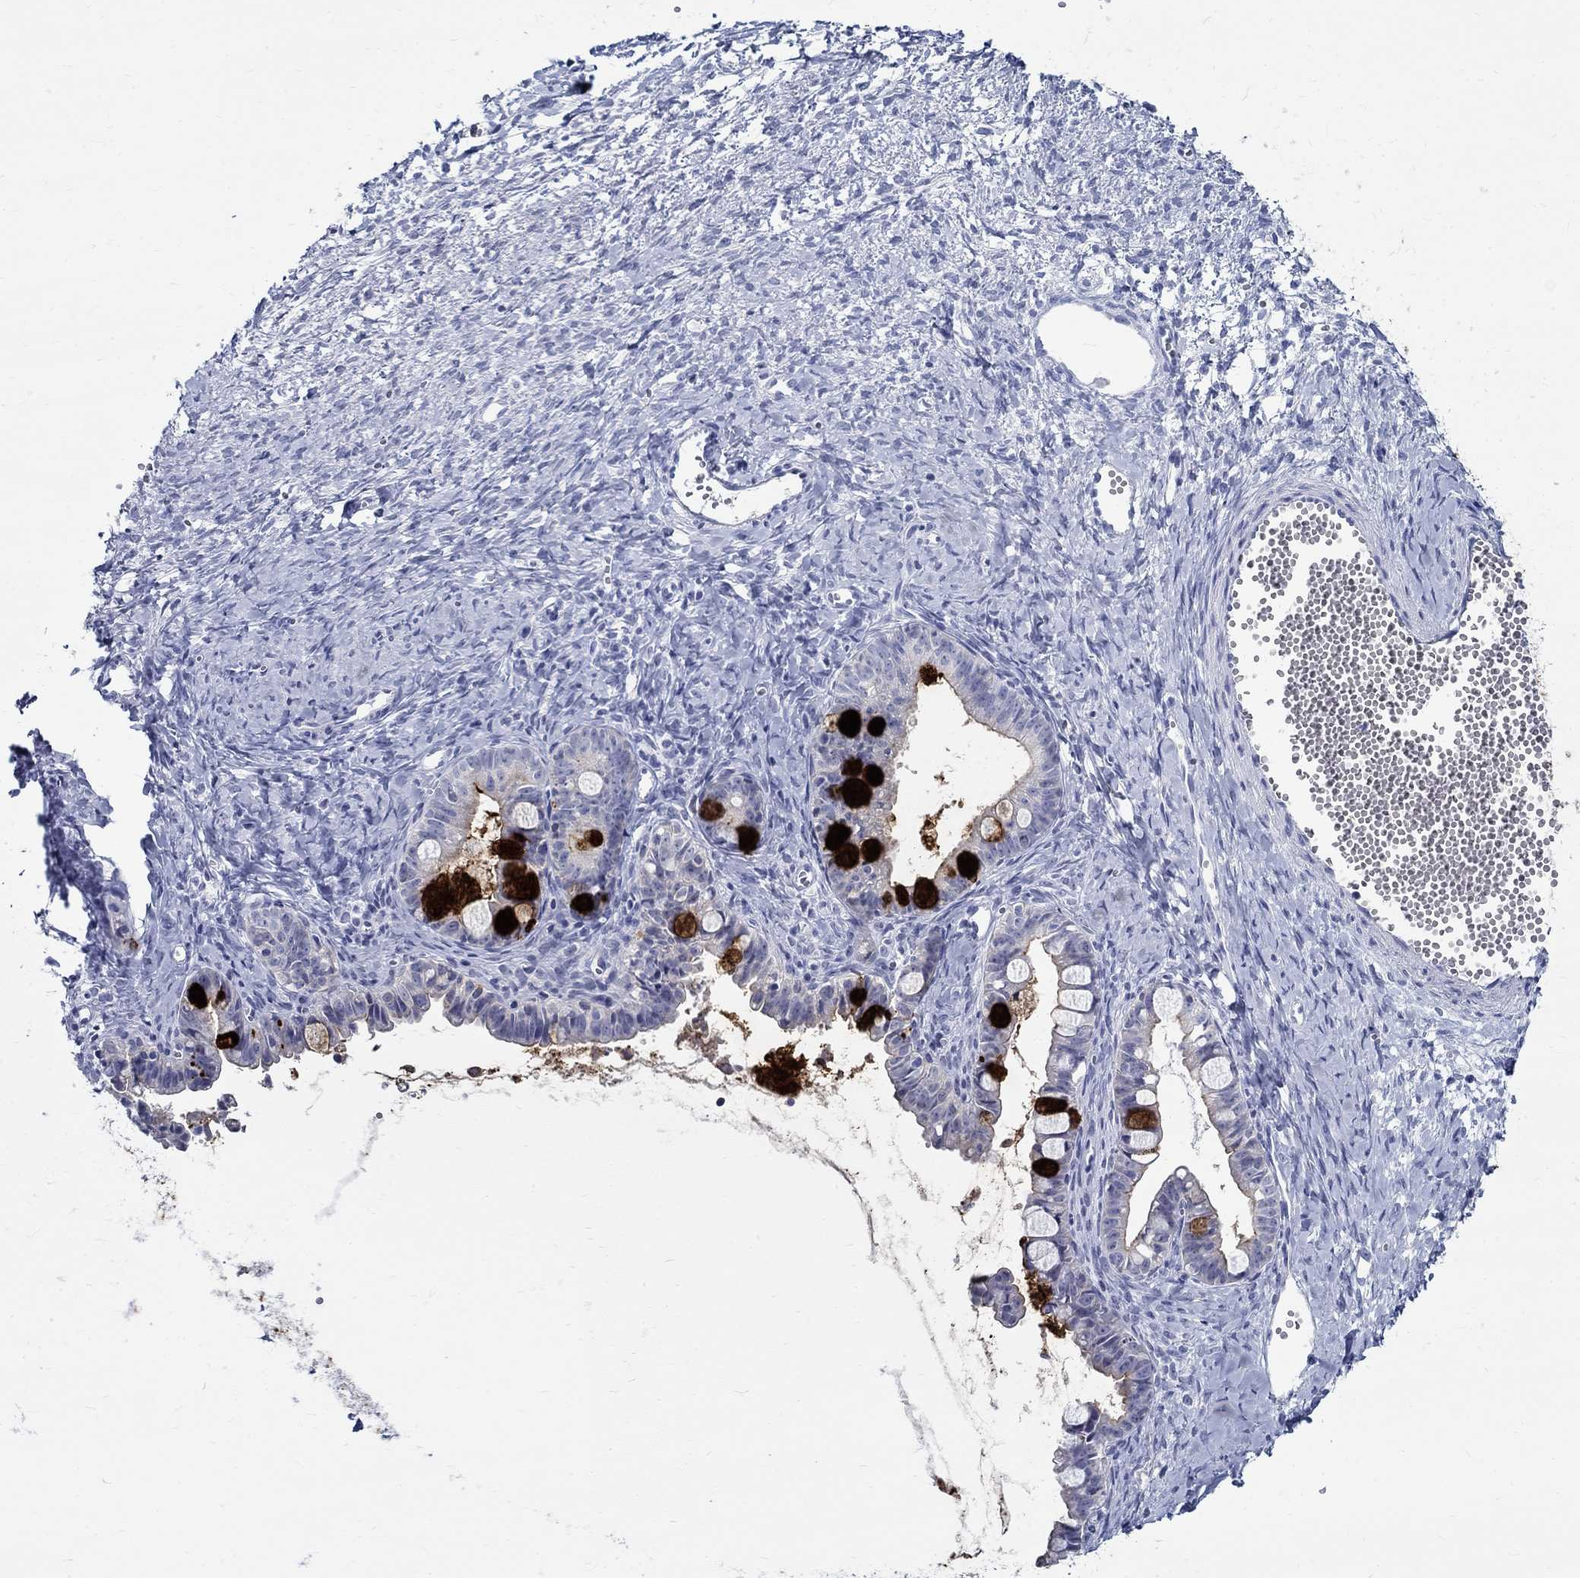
{"staining": {"intensity": "strong", "quantity": "<25%", "location": "cytoplasmic/membranous"}, "tissue": "ovarian cancer", "cell_type": "Tumor cells", "image_type": "cancer", "snomed": [{"axis": "morphology", "description": "Cystadenocarcinoma, mucinous, NOS"}, {"axis": "topography", "description": "Ovary"}], "caption": "Ovarian cancer (mucinous cystadenocarcinoma) was stained to show a protein in brown. There is medium levels of strong cytoplasmic/membranous positivity in about <25% of tumor cells. The staining was performed using DAB, with brown indicating positive protein expression. Nuclei are stained blue with hematoxylin.", "gene": "BSPRY", "patient": {"sex": "female", "age": 63}}